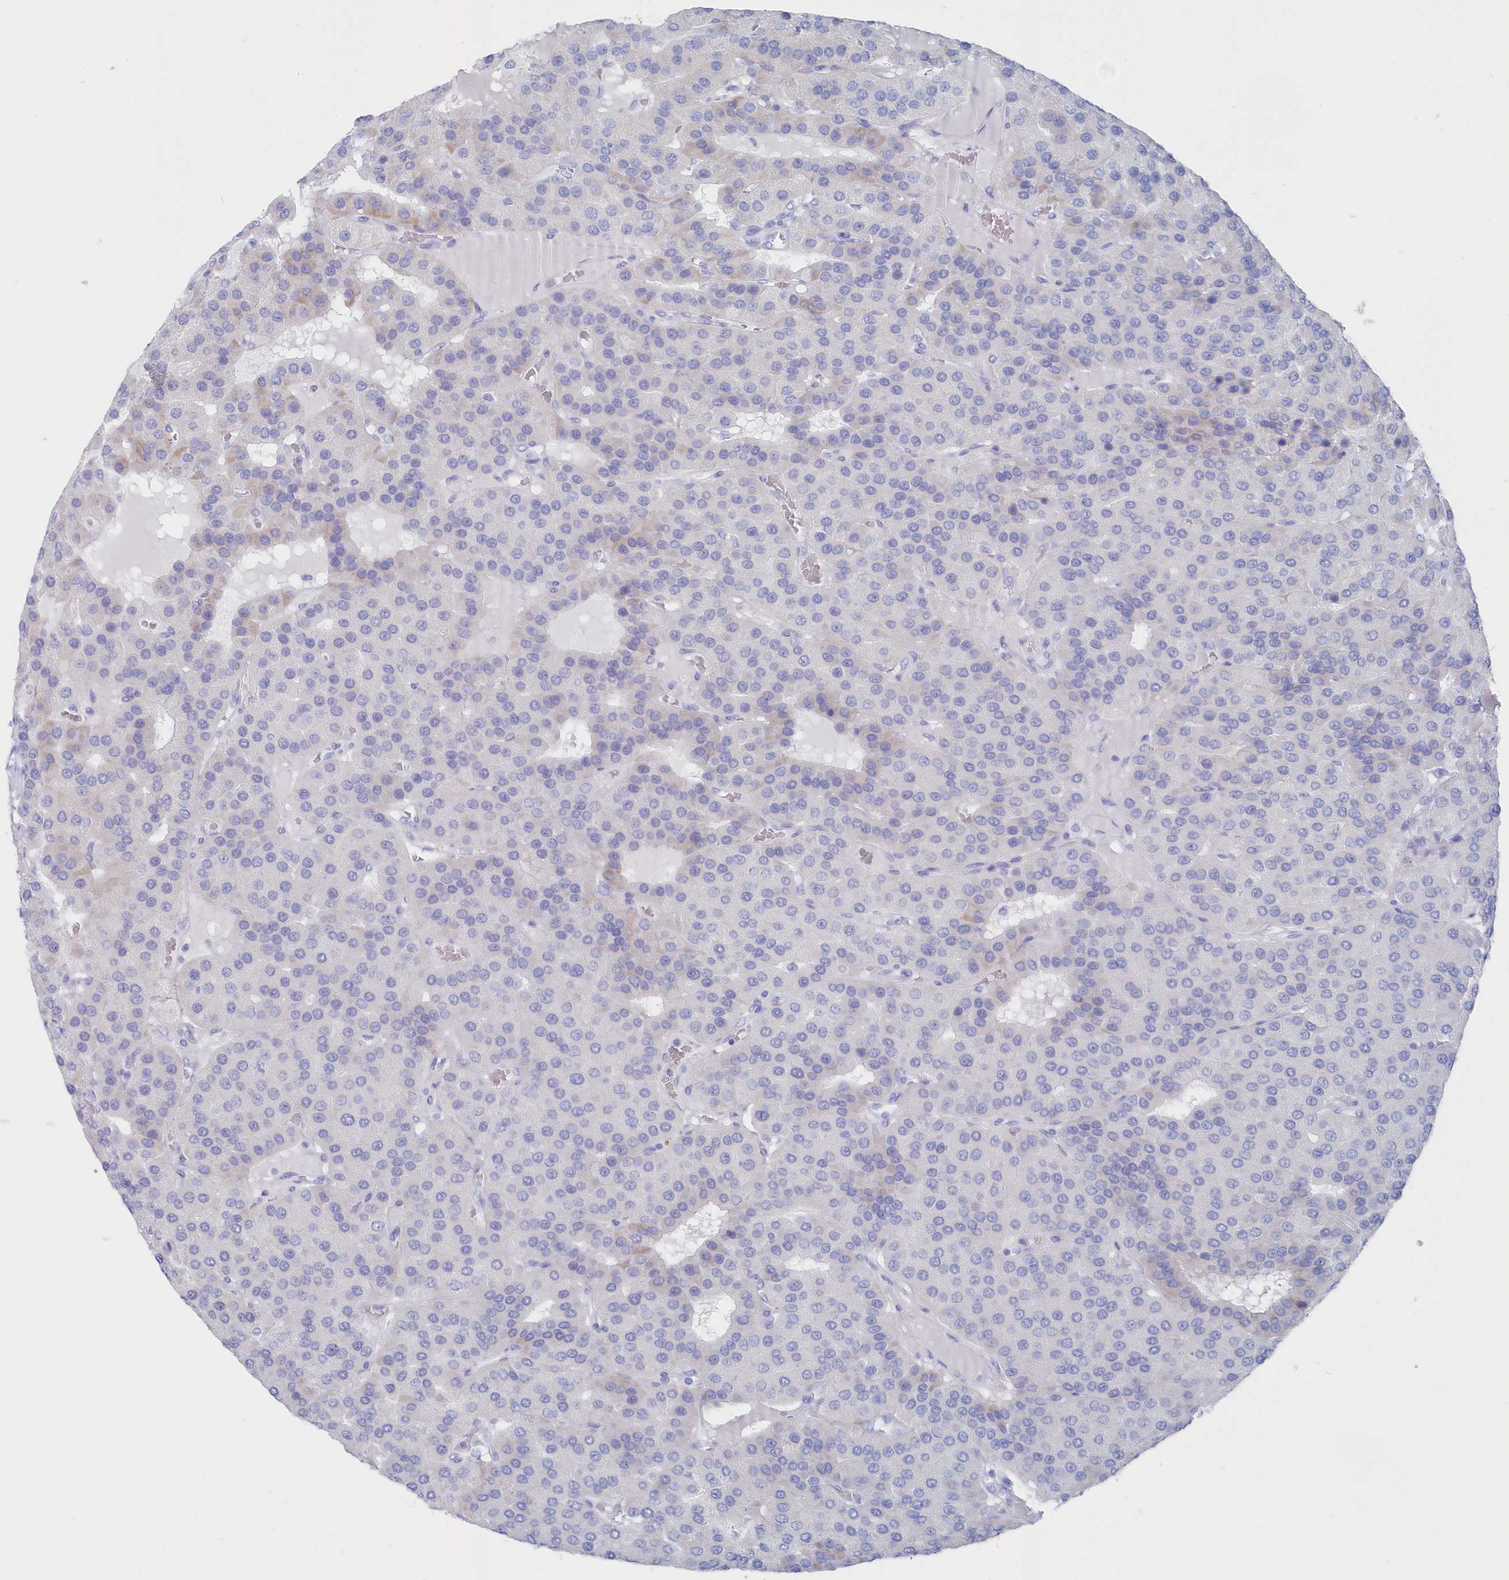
{"staining": {"intensity": "negative", "quantity": "none", "location": "none"}, "tissue": "parathyroid gland", "cell_type": "Glandular cells", "image_type": "normal", "snomed": [{"axis": "morphology", "description": "Normal tissue, NOS"}, {"axis": "morphology", "description": "Adenoma, NOS"}, {"axis": "topography", "description": "Parathyroid gland"}], "caption": "A photomicrograph of parathyroid gland stained for a protein exhibits no brown staining in glandular cells. (DAB (3,3'-diaminobenzidine) IHC, high magnification).", "gene": "CSNK1G2", "patient": {"sex": "female", "age": 86}}